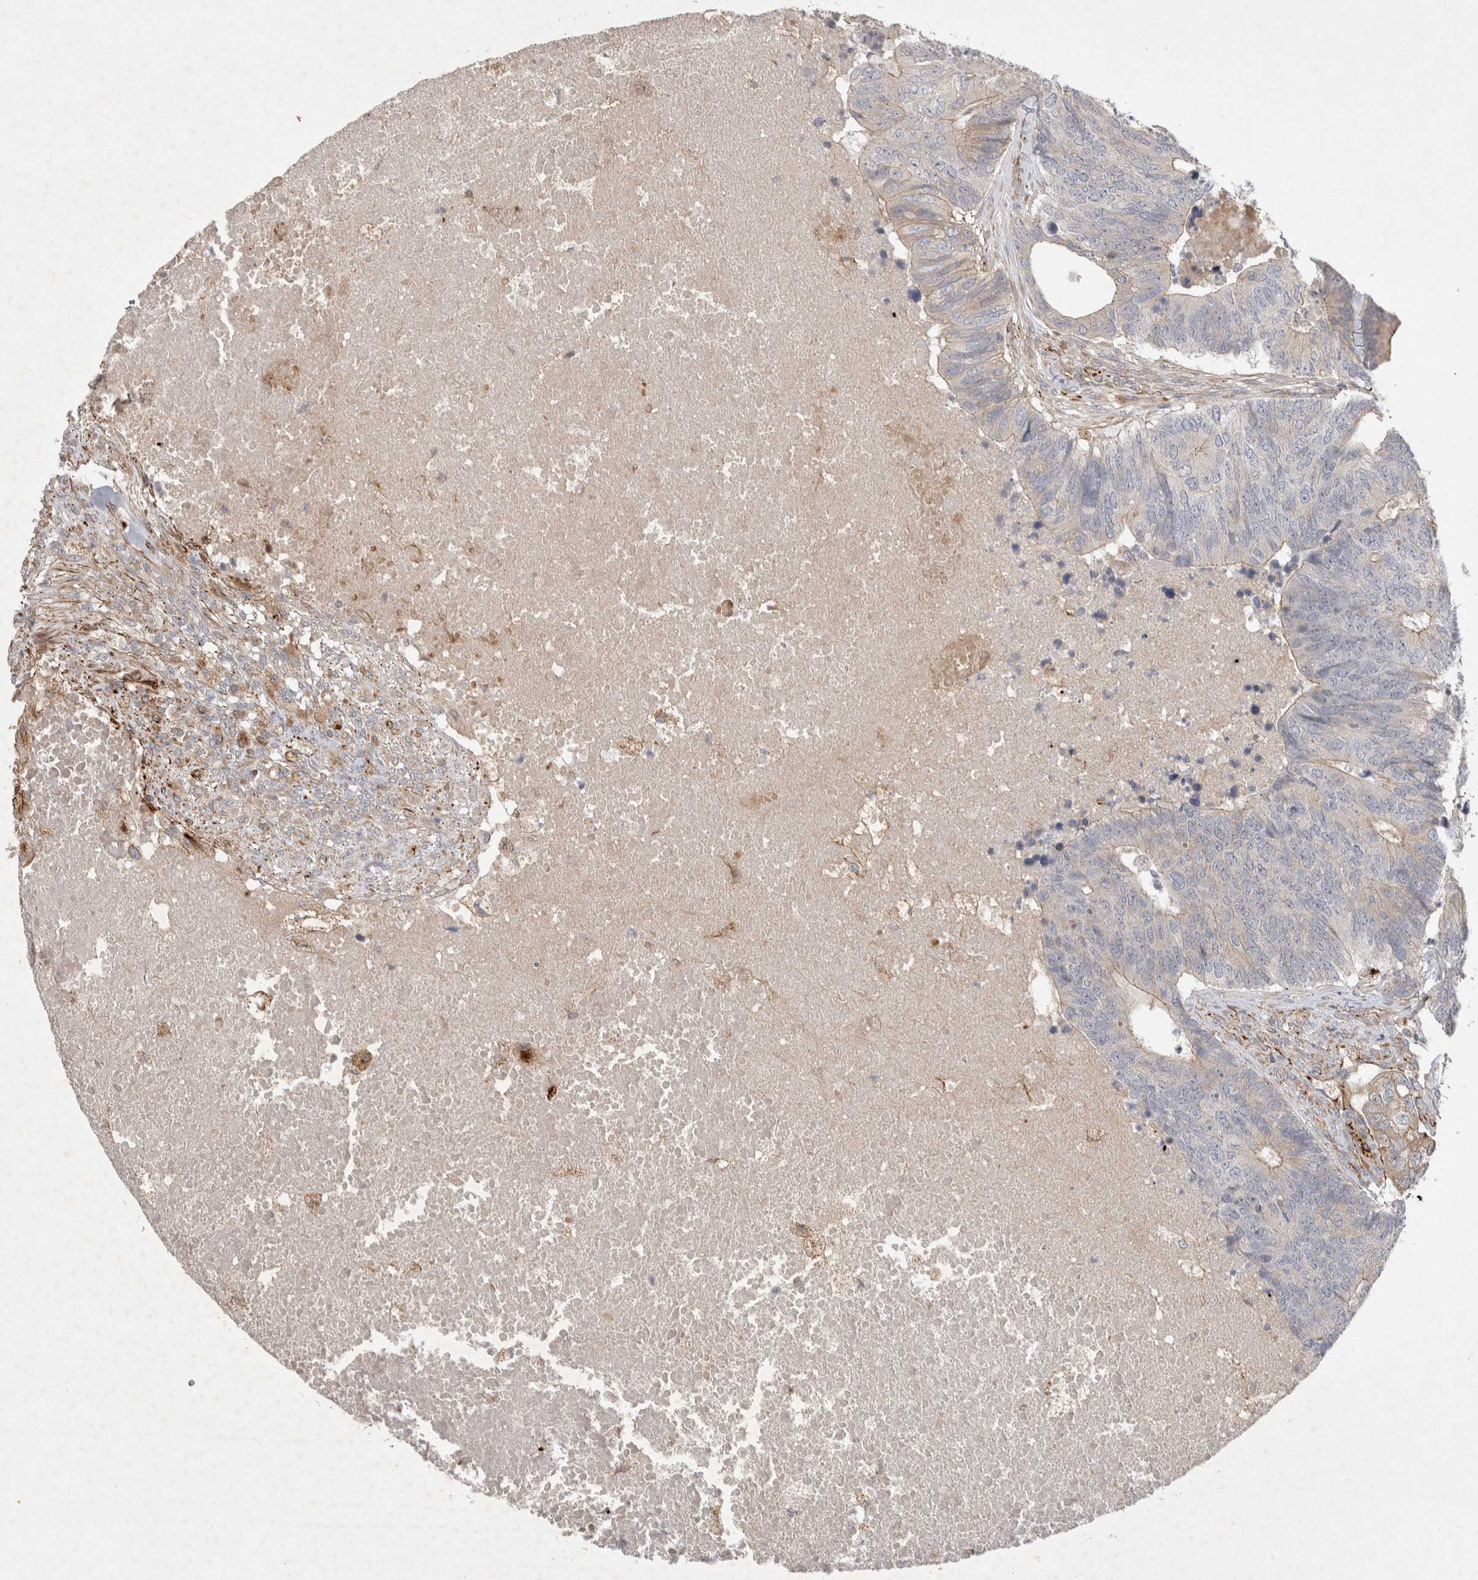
{"staining": {"intensity": "weak", "quantity": "<25%", "location": "cytoplasmic/membranous"}, "tissue": "colorectal cancer", "cell_type": "Tumor cells", "image_type": "cancer", "snomed": [{"axis": "morphology", "description": "Adenocarcinoma, NOS"}, {"axis": "topography", "description": "Colon"}], "caption": "A high-resolution histopathology image shows immunohistochemistry (IHC) staining of colorectal cancer, which shows no significant positivity in tumor cells.", "gene": "NMU", "patient": {"sex": "female", "age": 67}}